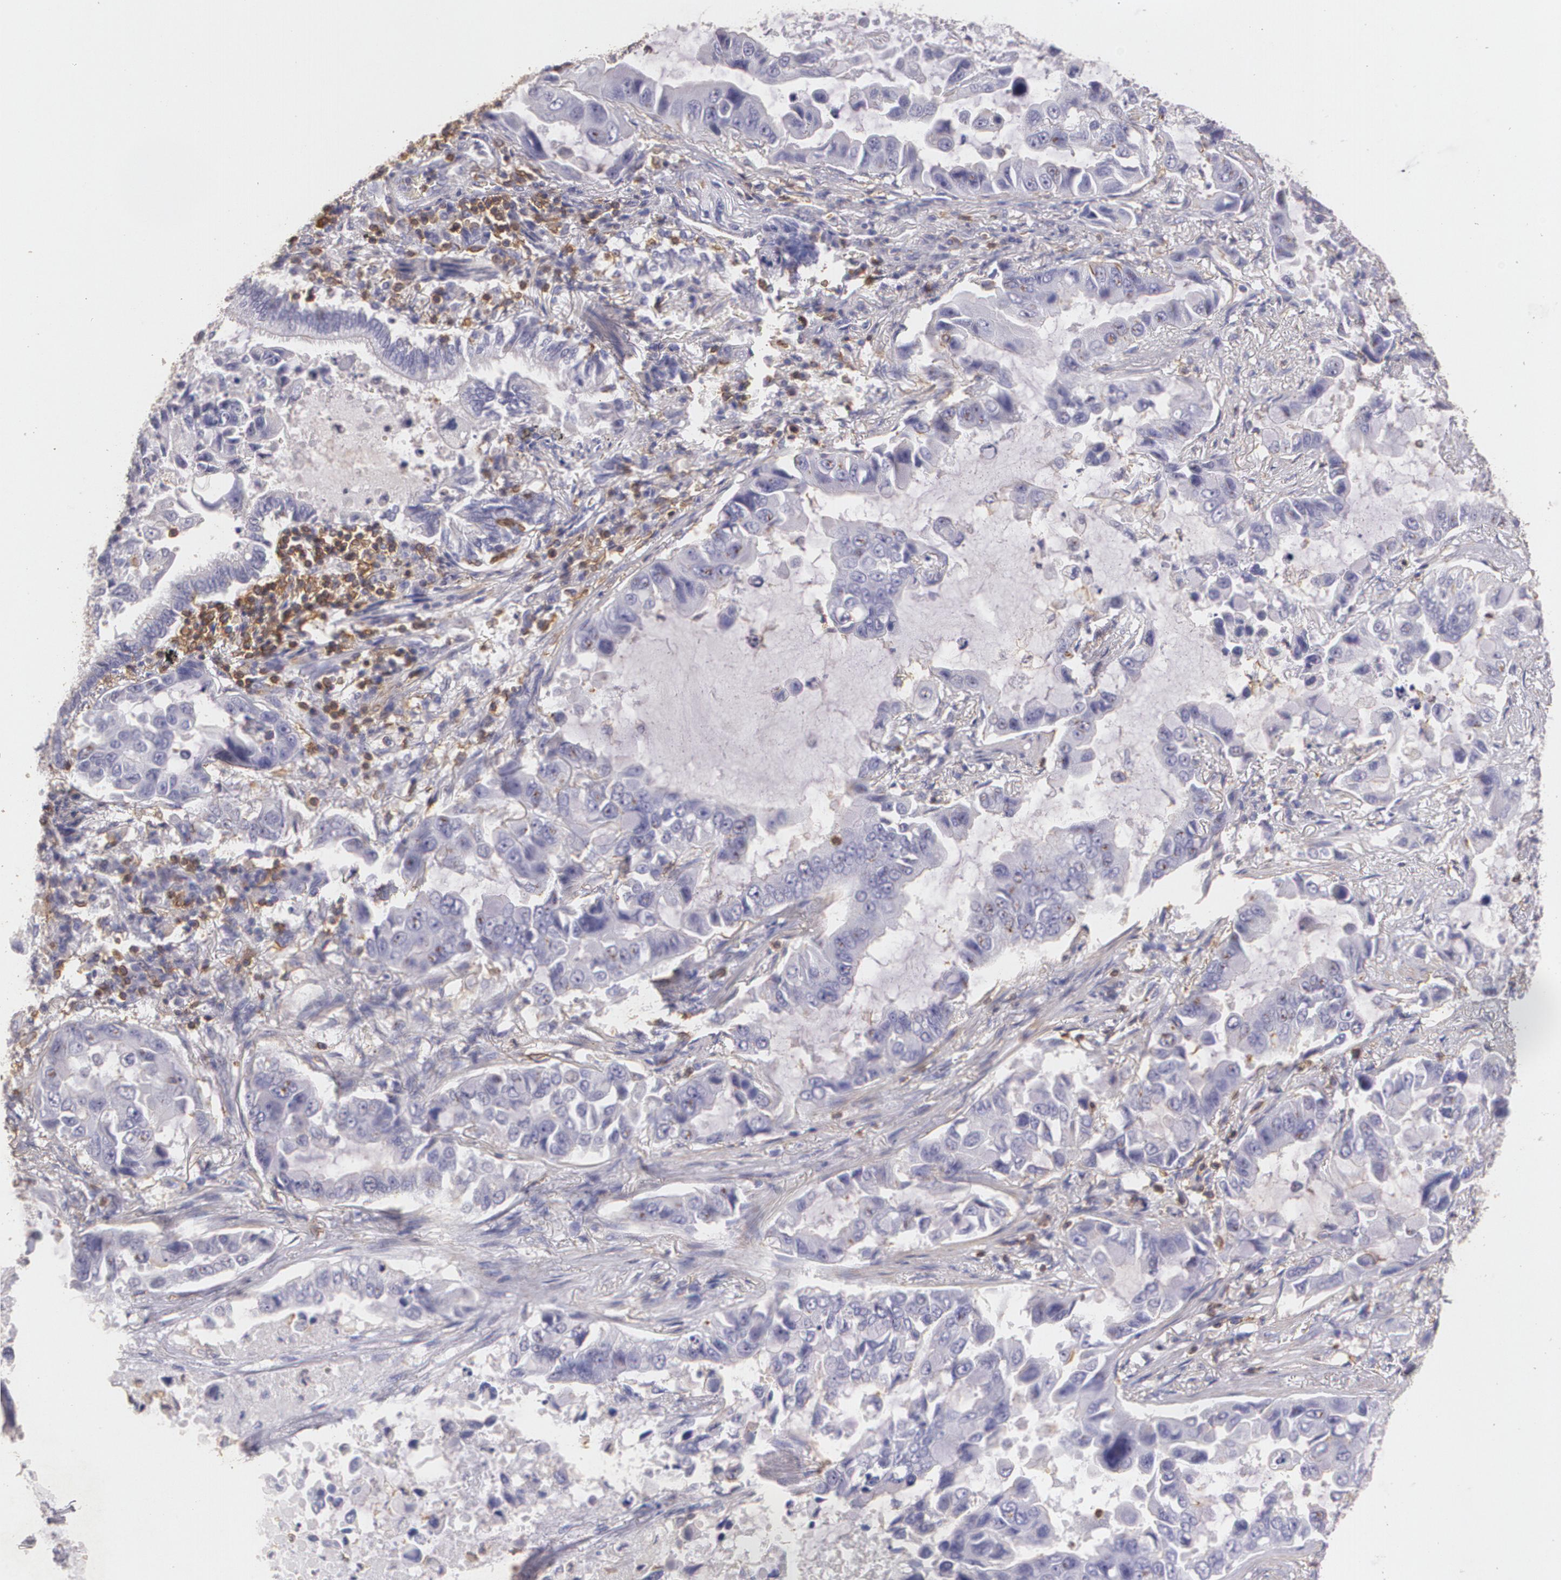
{"staining": {"intensity": "negative", "quantity": "none", "location": "none"}, "tissue": "lung cancer", "cell_type": "Tumor cells", "image_type": "cancer", "snomed": [{"axis": "morphology", "description": "Adenocarcinoma, NOS"}, {"axis": "topography", "description": "Lung"}], "caption": "This is a micrograph of immunohistochemistry (IHC) staining of lung adenocarcinoma, which shows no expression in tumor cells.", "gene": "TGFBR1", "patient": {"sex": "male", "age": 64}}